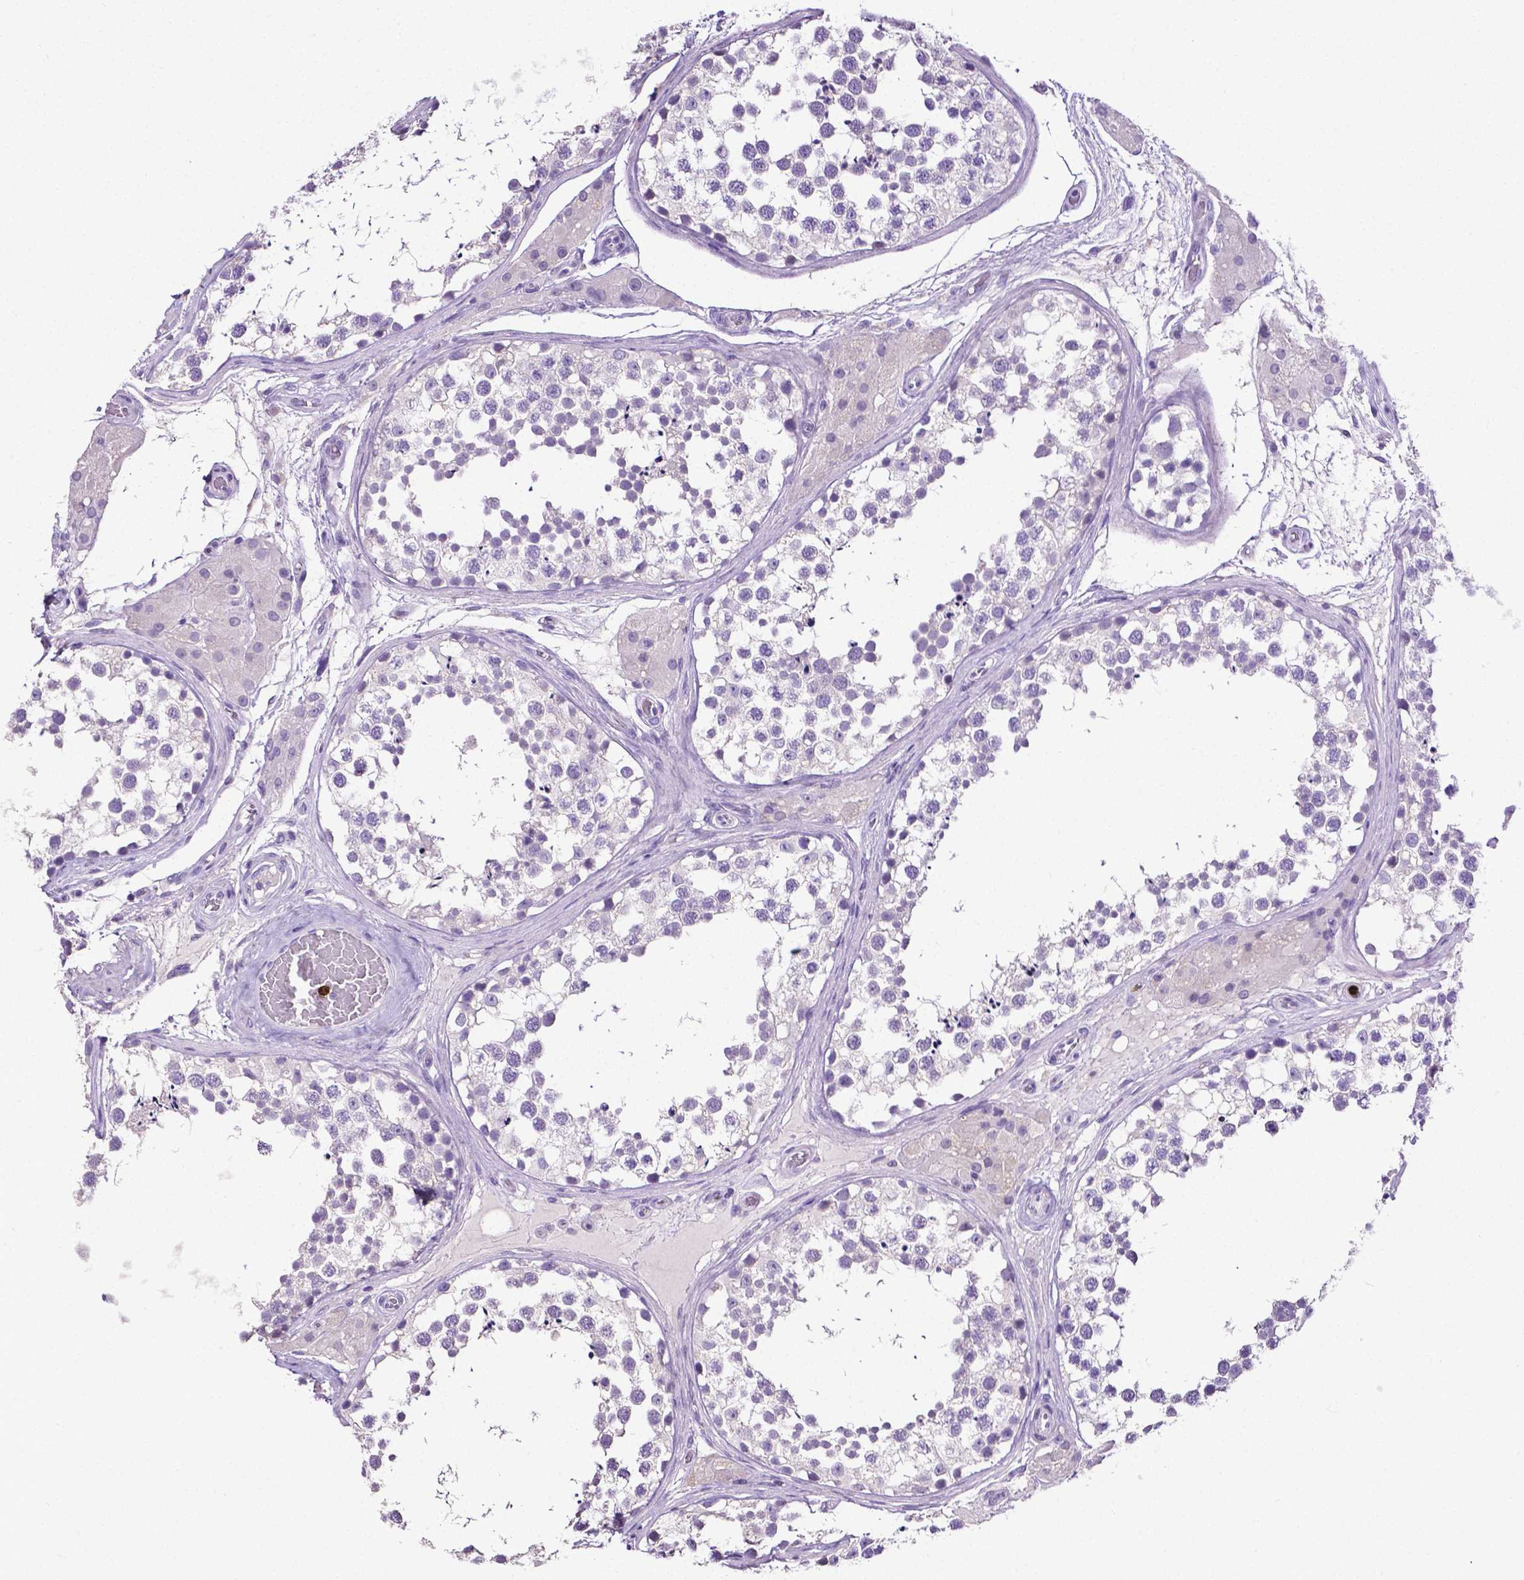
{"staining": {"intensity": "negative", "quantity": "none", "location": "none"}, "tissue": "testis", "cell_type": "Cells in seminiferous ducts", "image_type": "normal", "snomed": [{"axis": "morphology", "description": "Normal tissue, NOS"}, {"axis": "morphology", "description": "Seminoma, NOS"}, {"axis": "topography", "description": "Testis"}], "caption": "Protein analysis of benign testis demonstrates no significant expression in cells in seminiferous ducts. (IHC, brightfield microscopy, high magnification).", "gene": "MMP9", "patient": {"sex": "male", "age": 65}}